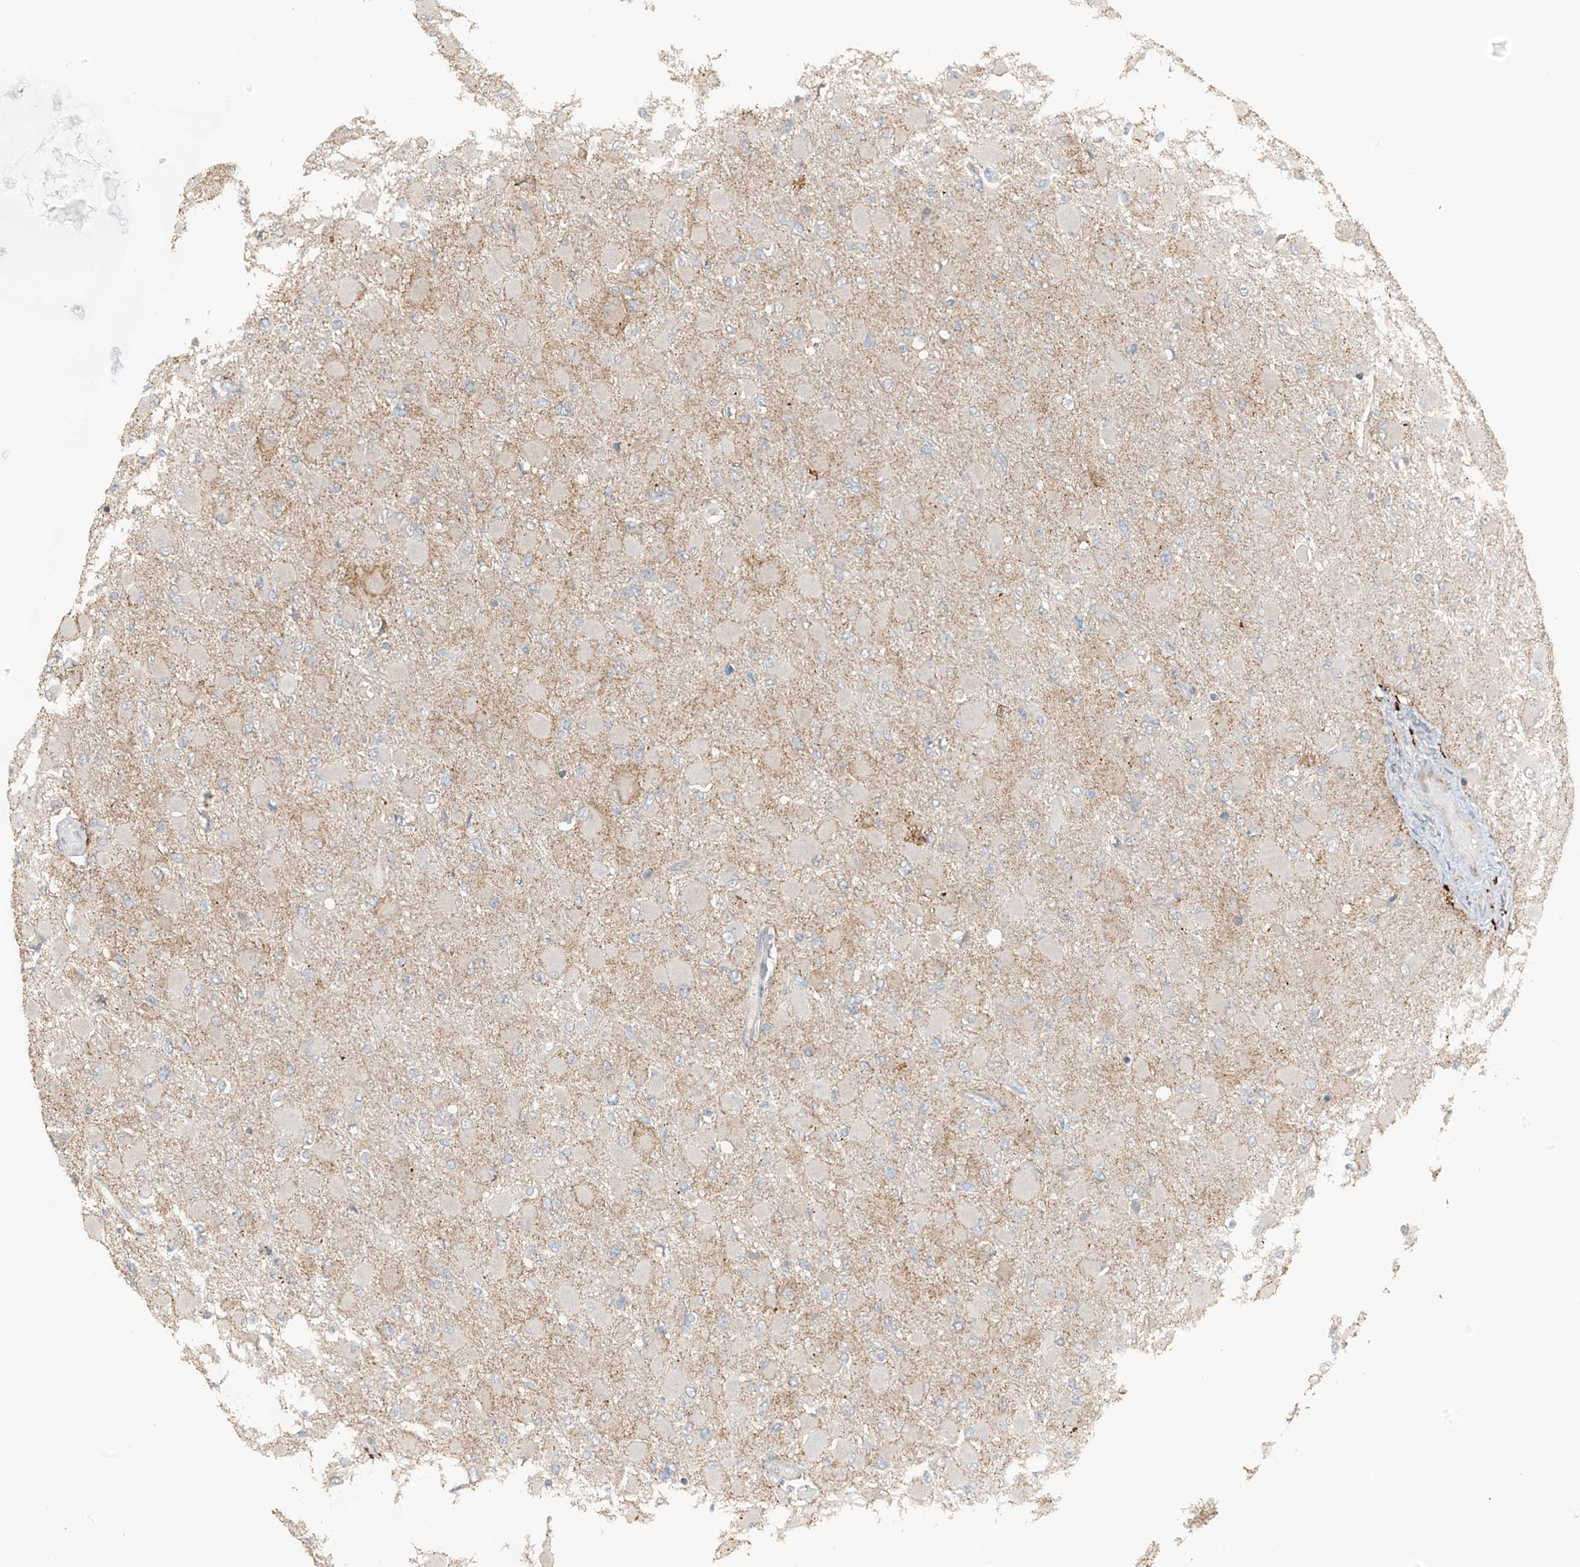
{"staining": {"intensity": "negative", "quantity": "none", "location": "none"}, "tissue": "glioma", "cell_type": "Tumor cells", "image_type": "cancer", "snomed": [{"axis": "morphology", "description": "Glioma, malignant, High grade"}, {"axis": "topography", "description": "Cerebral cortex"}], "caption": "Immunohistochemistry (IHC) of human malignant glioma (high-grade) exhibits no staining in tumor cells.", "gene": "TXNDC9", "patient": {"sex": "female", "age": 36}}